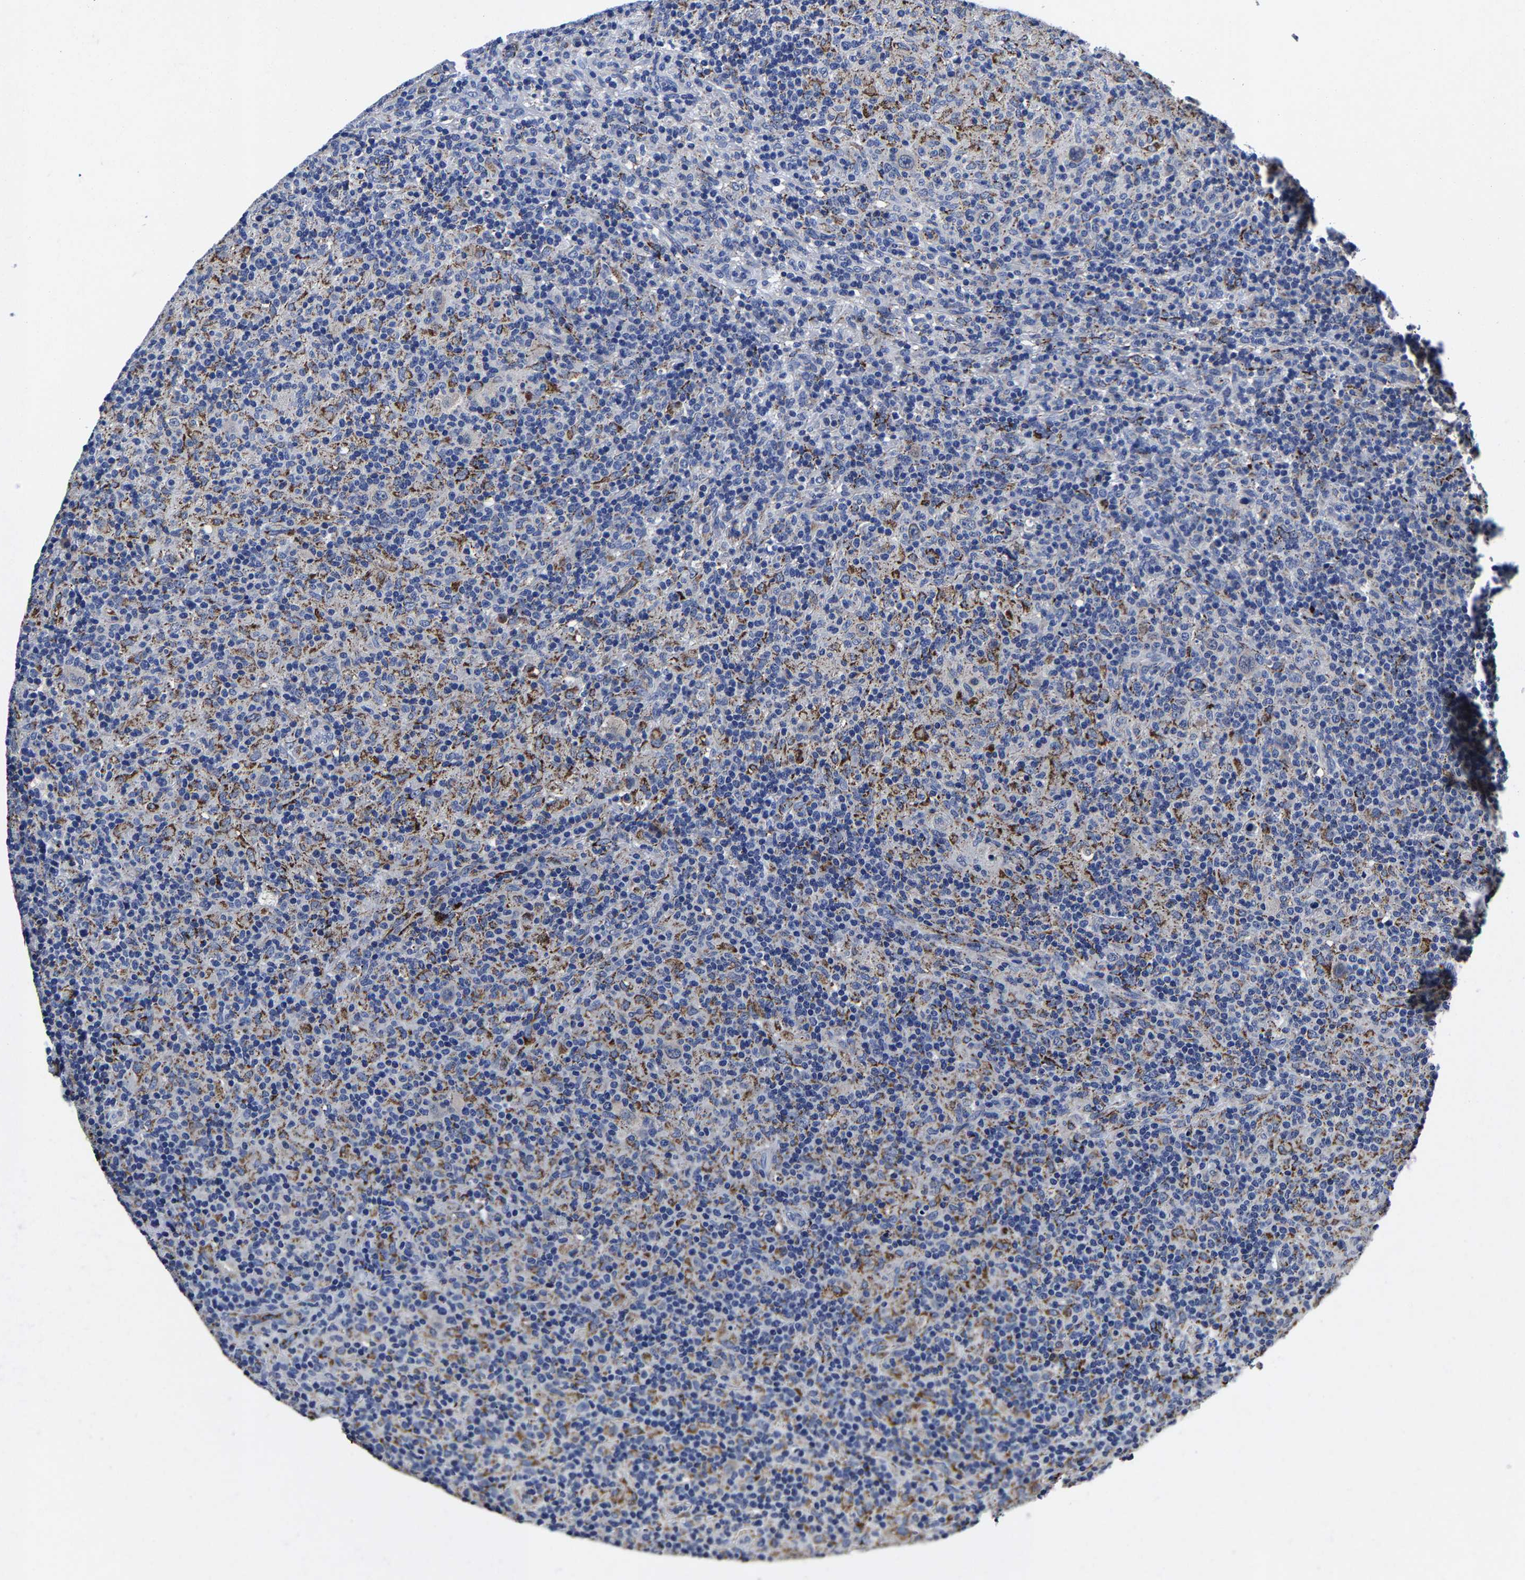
{"staining": {"intensity": "negative", "quantity": "none", "location": "none"}, "tissue": "lymphoma", "cell_type": "Tumor cells", "image_type": "cancer", "snomed": [{"axis": "morphology", "description": "Hodgkin's disease, NOS"}, {"axis": "topography", "description": "Lymph node"}], "caption": "A high-resolution image shows immunohistochemistry staining of Hodgkin's disease, which shows no significant expression in tumor cells.", "gene": "PSPH", "patient": {"sex": "male", "age": 70}}